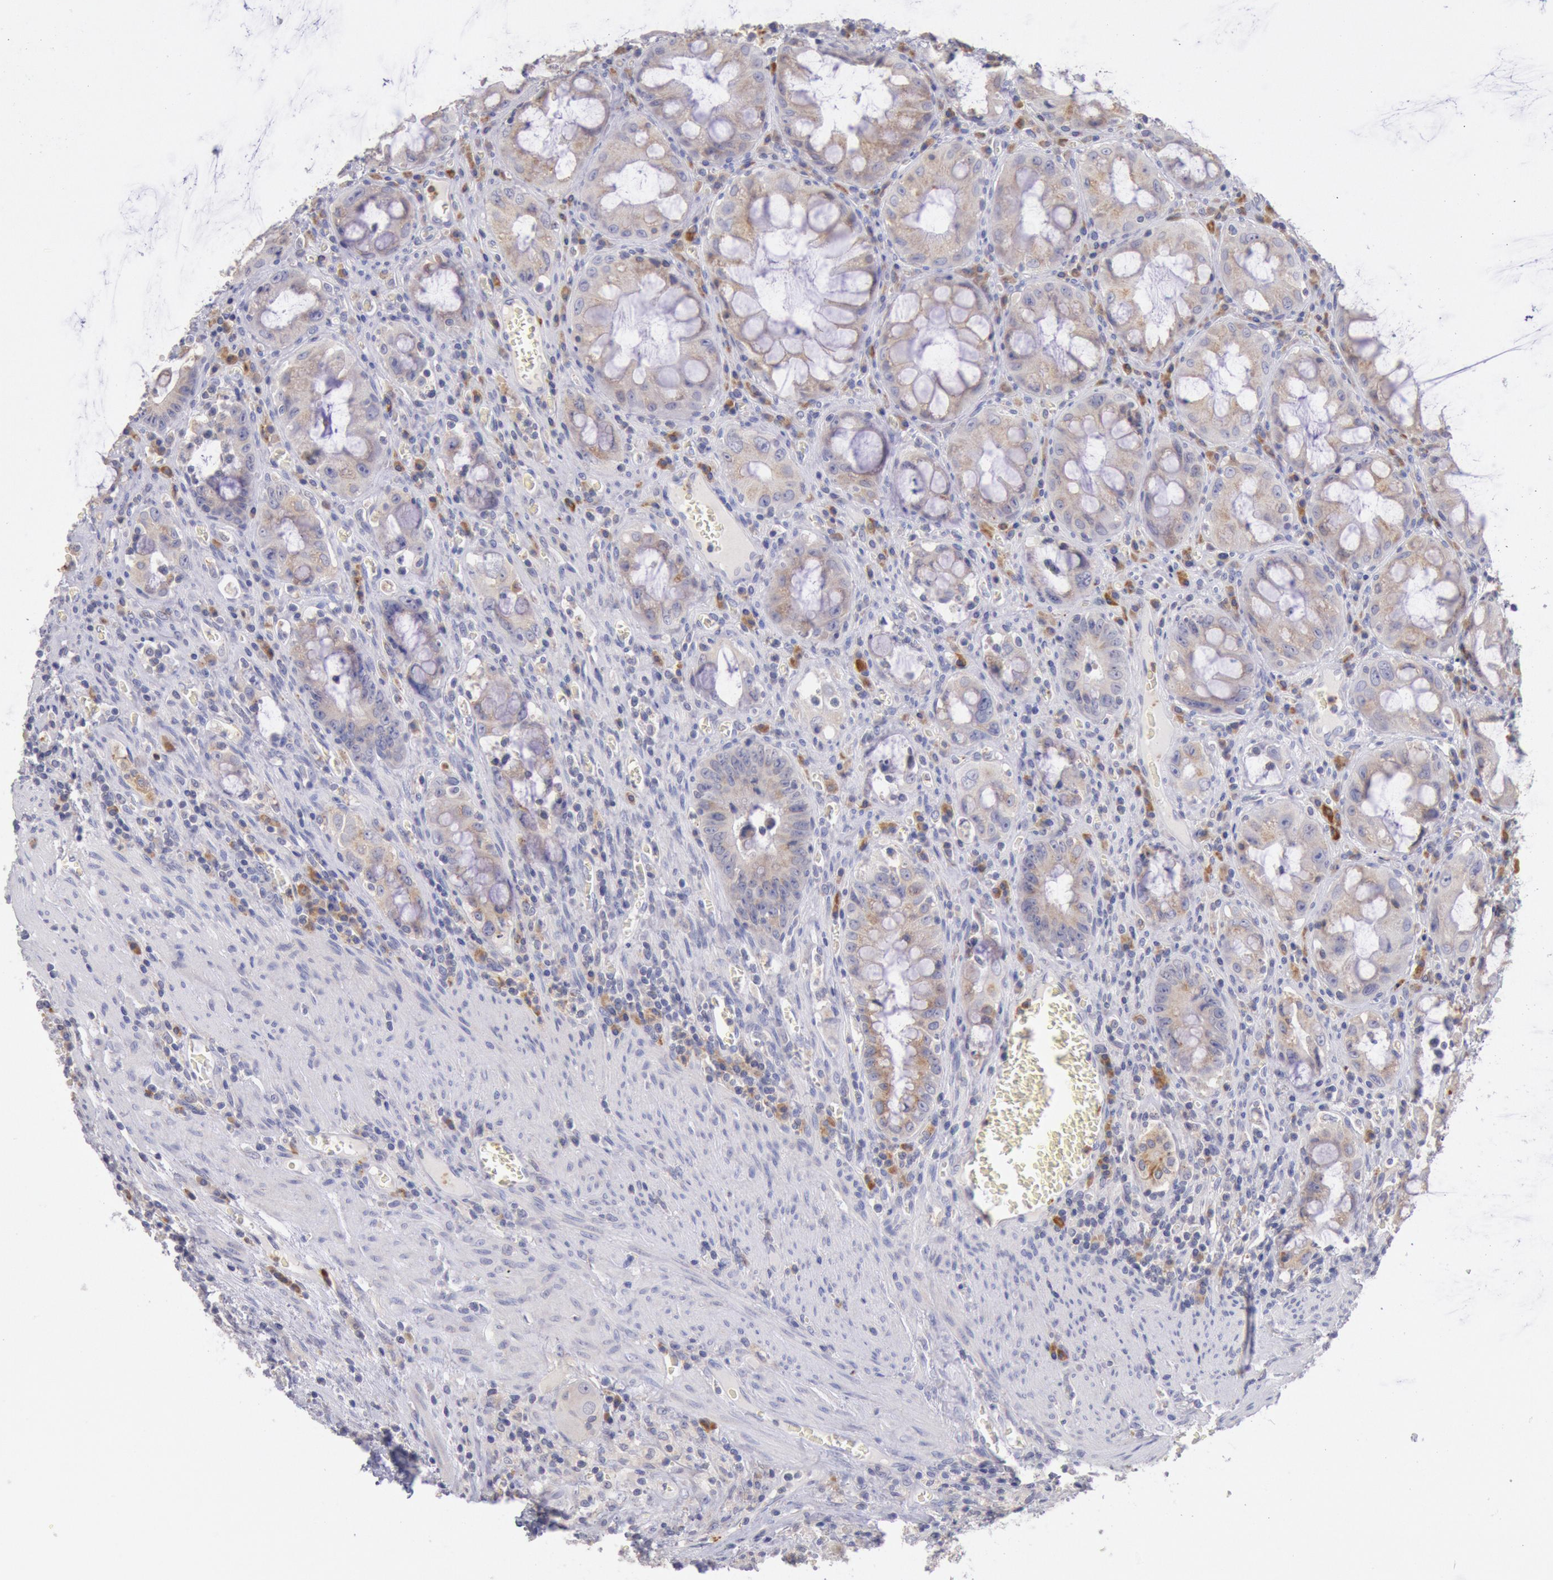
{"staining": {"intensity": "weak", "quantity": ">75%", "location": "cytoplasmic/membranous"}, "tissue": "colorectal cancer", "cell_type": "Tumor cells", "image_type": "cancer", "snomed": [{"axis": "morphology", "description": "Adenocarcinoma, NOS"}, {"axis": "topography", "description": "Rectum"}], "caption": "Protein staining displays weak cytoplasmic/membranous staining in about >75% of tumor cells in adenocarcinoma (colorectal).", "gene": "GAL3ST1", "patient": {"sex": "male", "age": 70}}